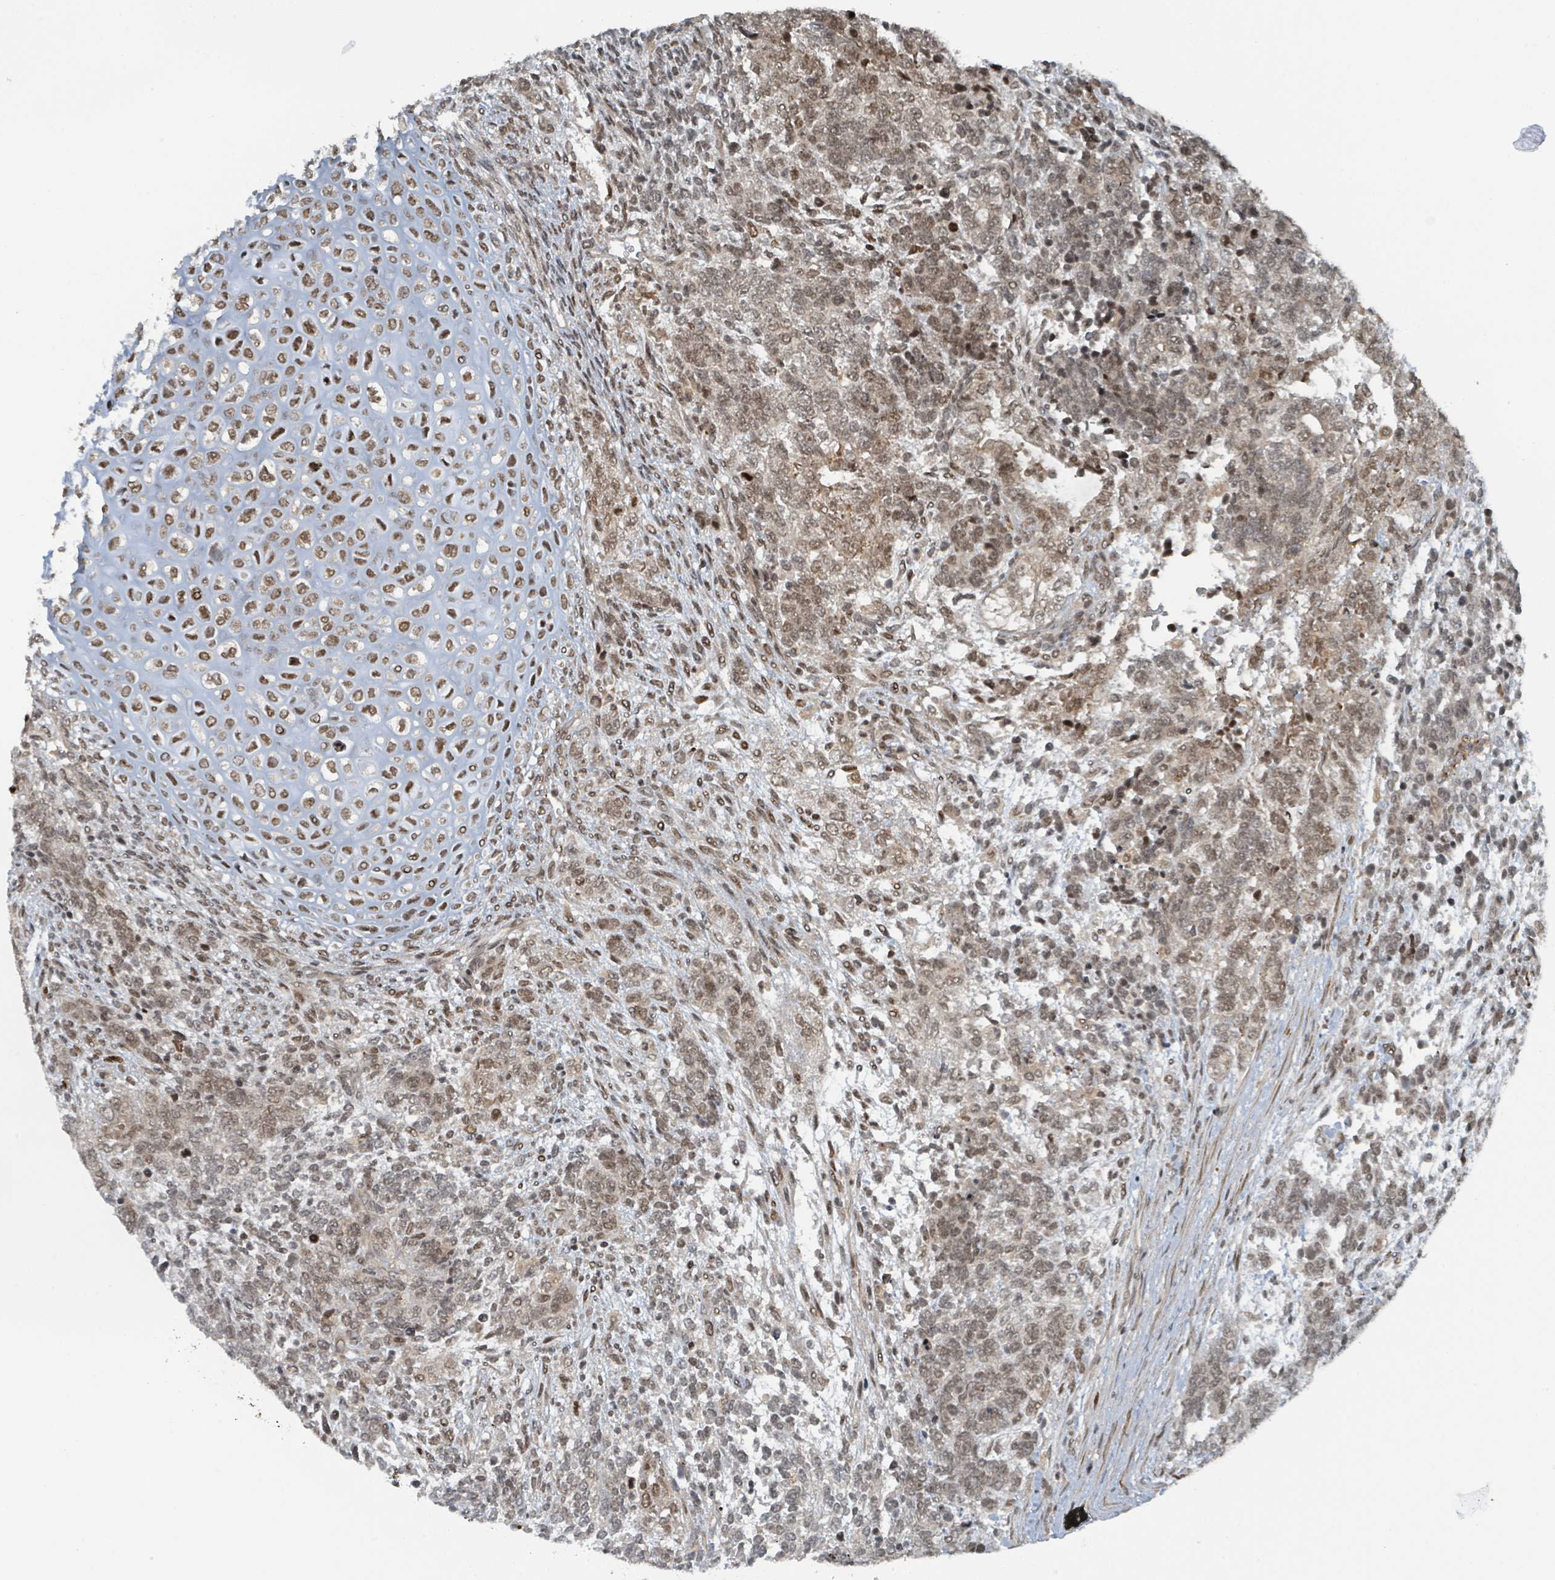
{"staining": {"intensity": "moderate", "quantity": ">75%", "location": "nuclear"}, "tissue": "testis cancer", "cell_type": "Tumor cells", "image_type": "cancer", "snomed": [{"axis": "morphology", "description": "Carcinoma, Embryonal, NOS"}, {"axis": "topography", "description": "Testis"}], "caption": "Immunohistochemistry (IHC) of human testis cancer demonstrates medium levels of moderate nuclear expression in about >75% of tumor cells.", "gene": "PHIP", "patient": {"sex": "male", "age": 23}}